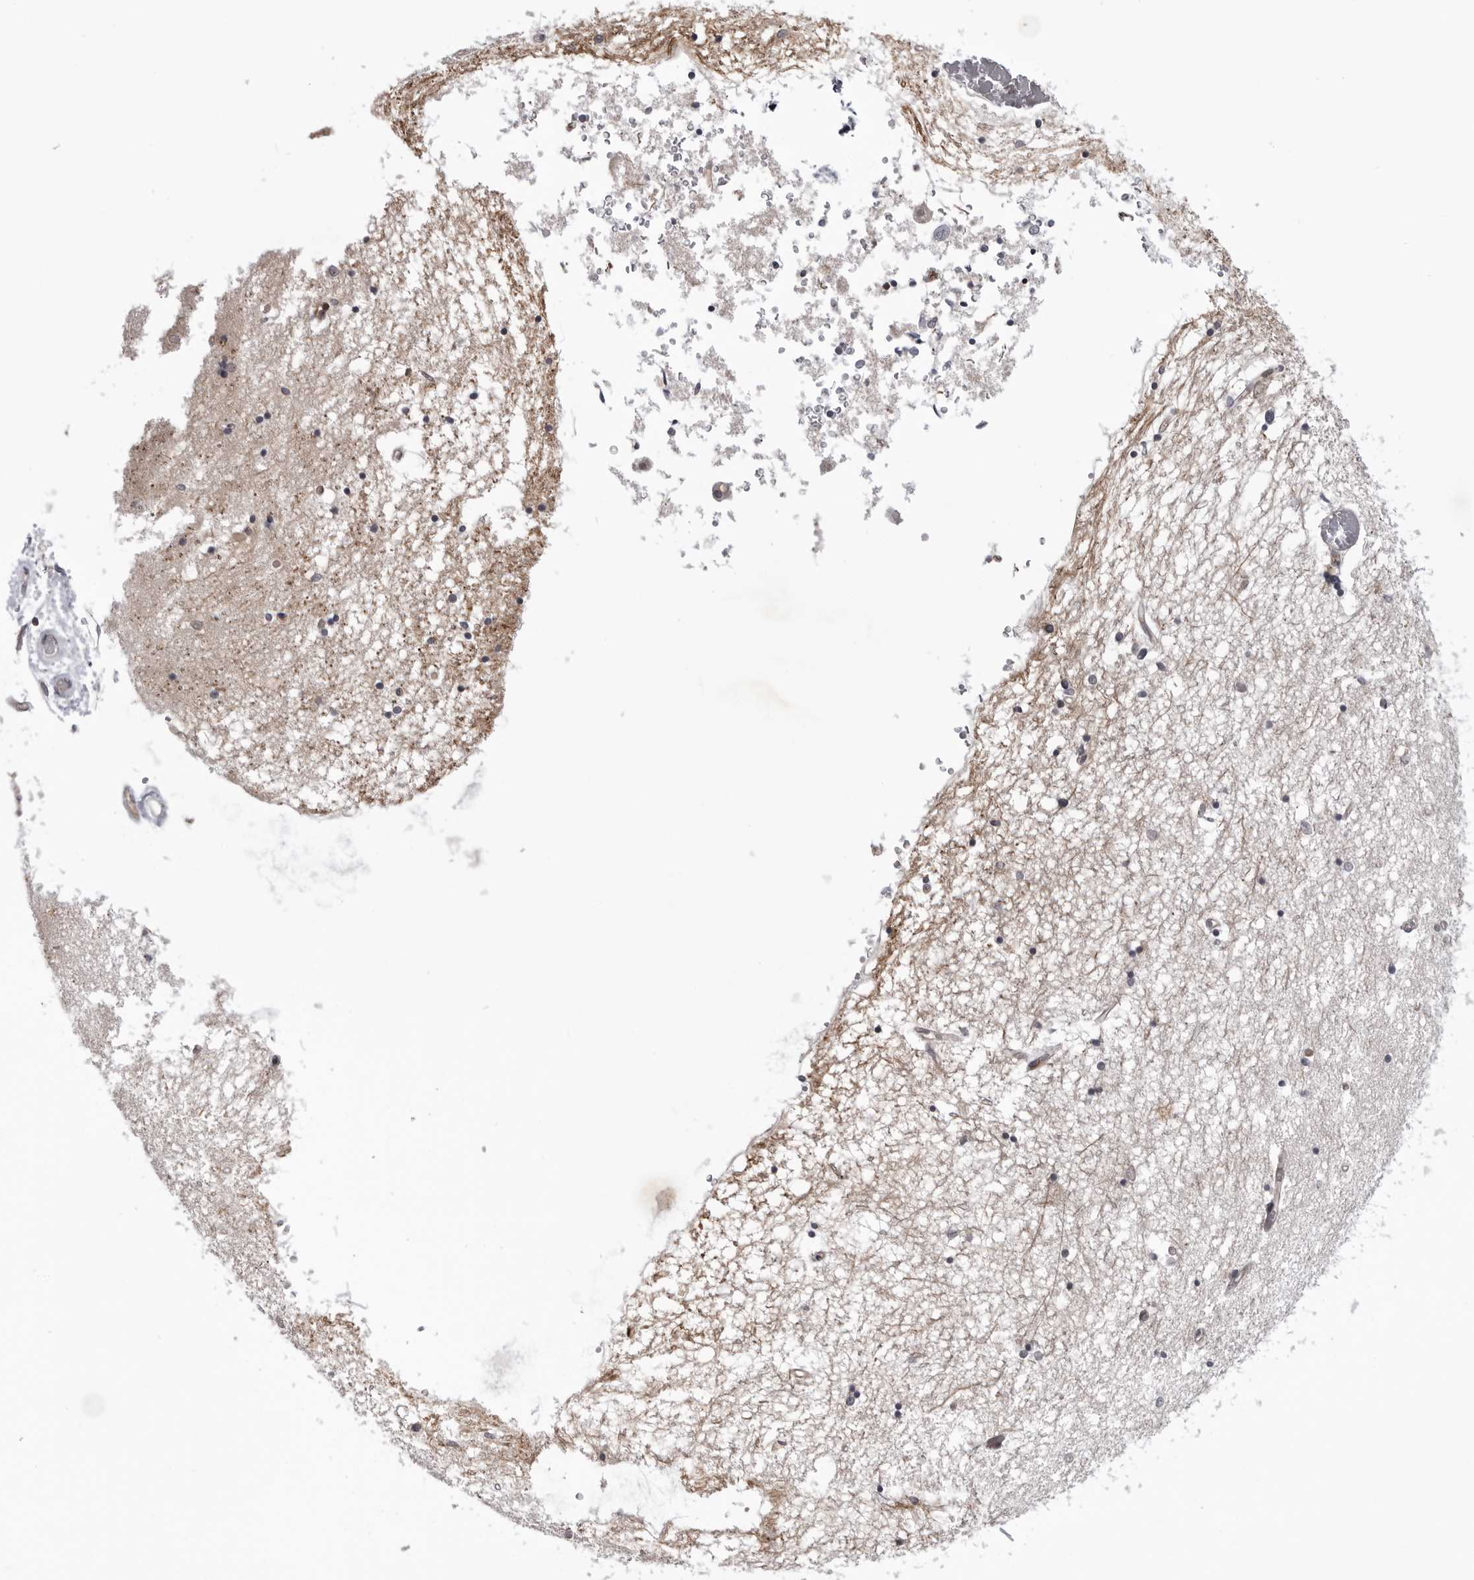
{"staining": {"intensity": "weak", "quantity": "<25%", "location": "cytoplasmic/membranous"}, "tissue": "hippocampus", "cell_type": "Glial cells", "image_type": "normal", "snomed": [{"axis": "morphology", "description": "Normal tissue, NOS"}, {"axis": "topography", "description": "Hippocampus"}], "caption": "Immunohistochemistry micrograph of benign hippocampus: human hippocampus stained with DAB demonstrates no significant protein positivity in glial cells.", "gene": "ABL1", "patient": {"sex": "male", "age": 70}}